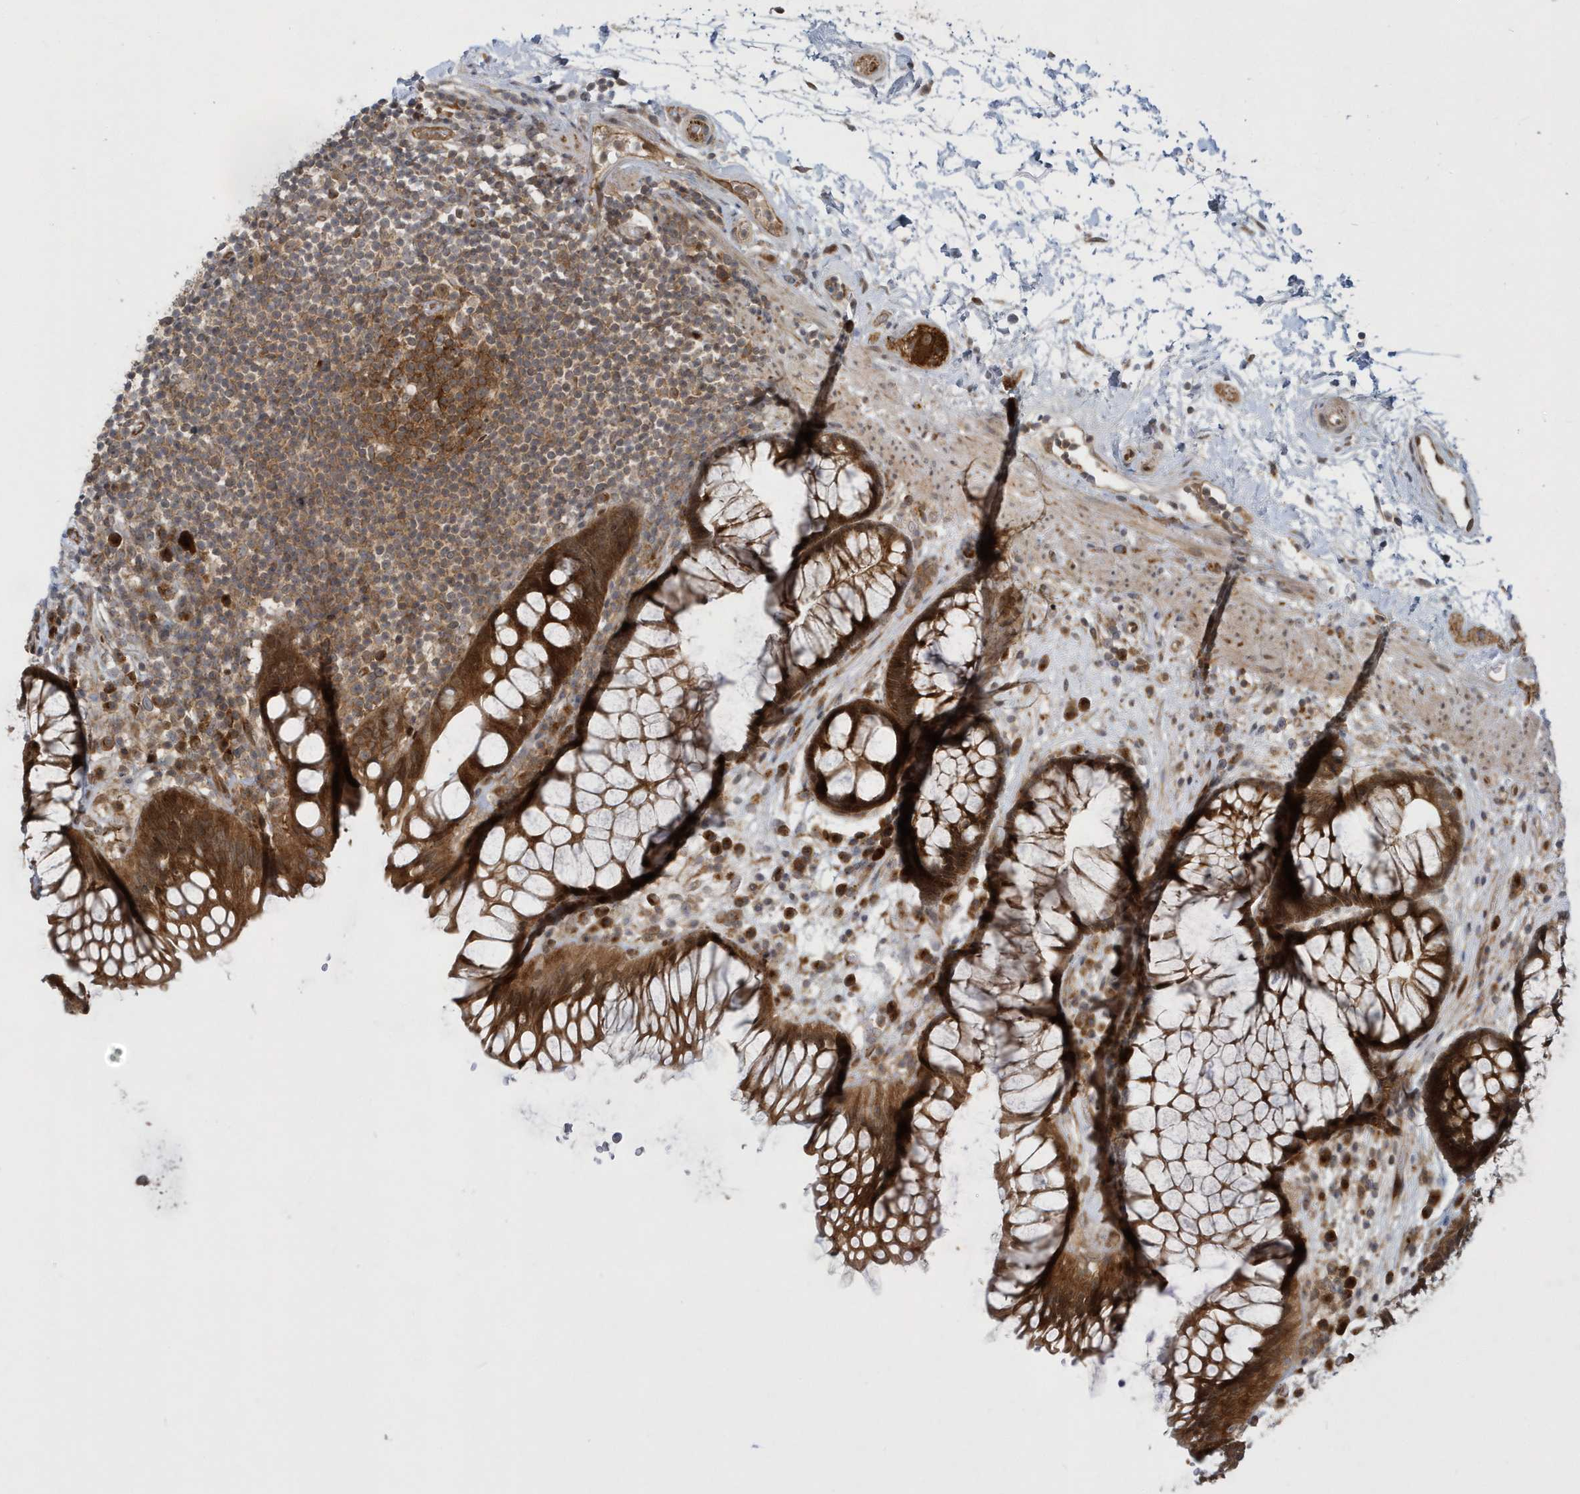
{"staining": {"intensity": "strong", "quantity": ">75%", "location": "cytoplasmic/membranous"}, "tissue": "rectum", "cell_type": "Glandular cells", "image_type": "normal", "snomed": [{"axis": "morphology", "description": "Normal tissue, NOS"}, {"axis": "topography", "description": "Rectum"}], "caption": "DAB immunohistochemical staining of normal human rectum demonstrates strong cytoplasmic/membranous protein staining in about >75% of glandular cells. (Stains: DAB (3,3'-diaminobenzidine) in brown, nuclei in blue, Microscopy: brightfield microscopy at high magnification).", "gene": "ATG4A", "patient": {"sex": "male", "age": 51}}